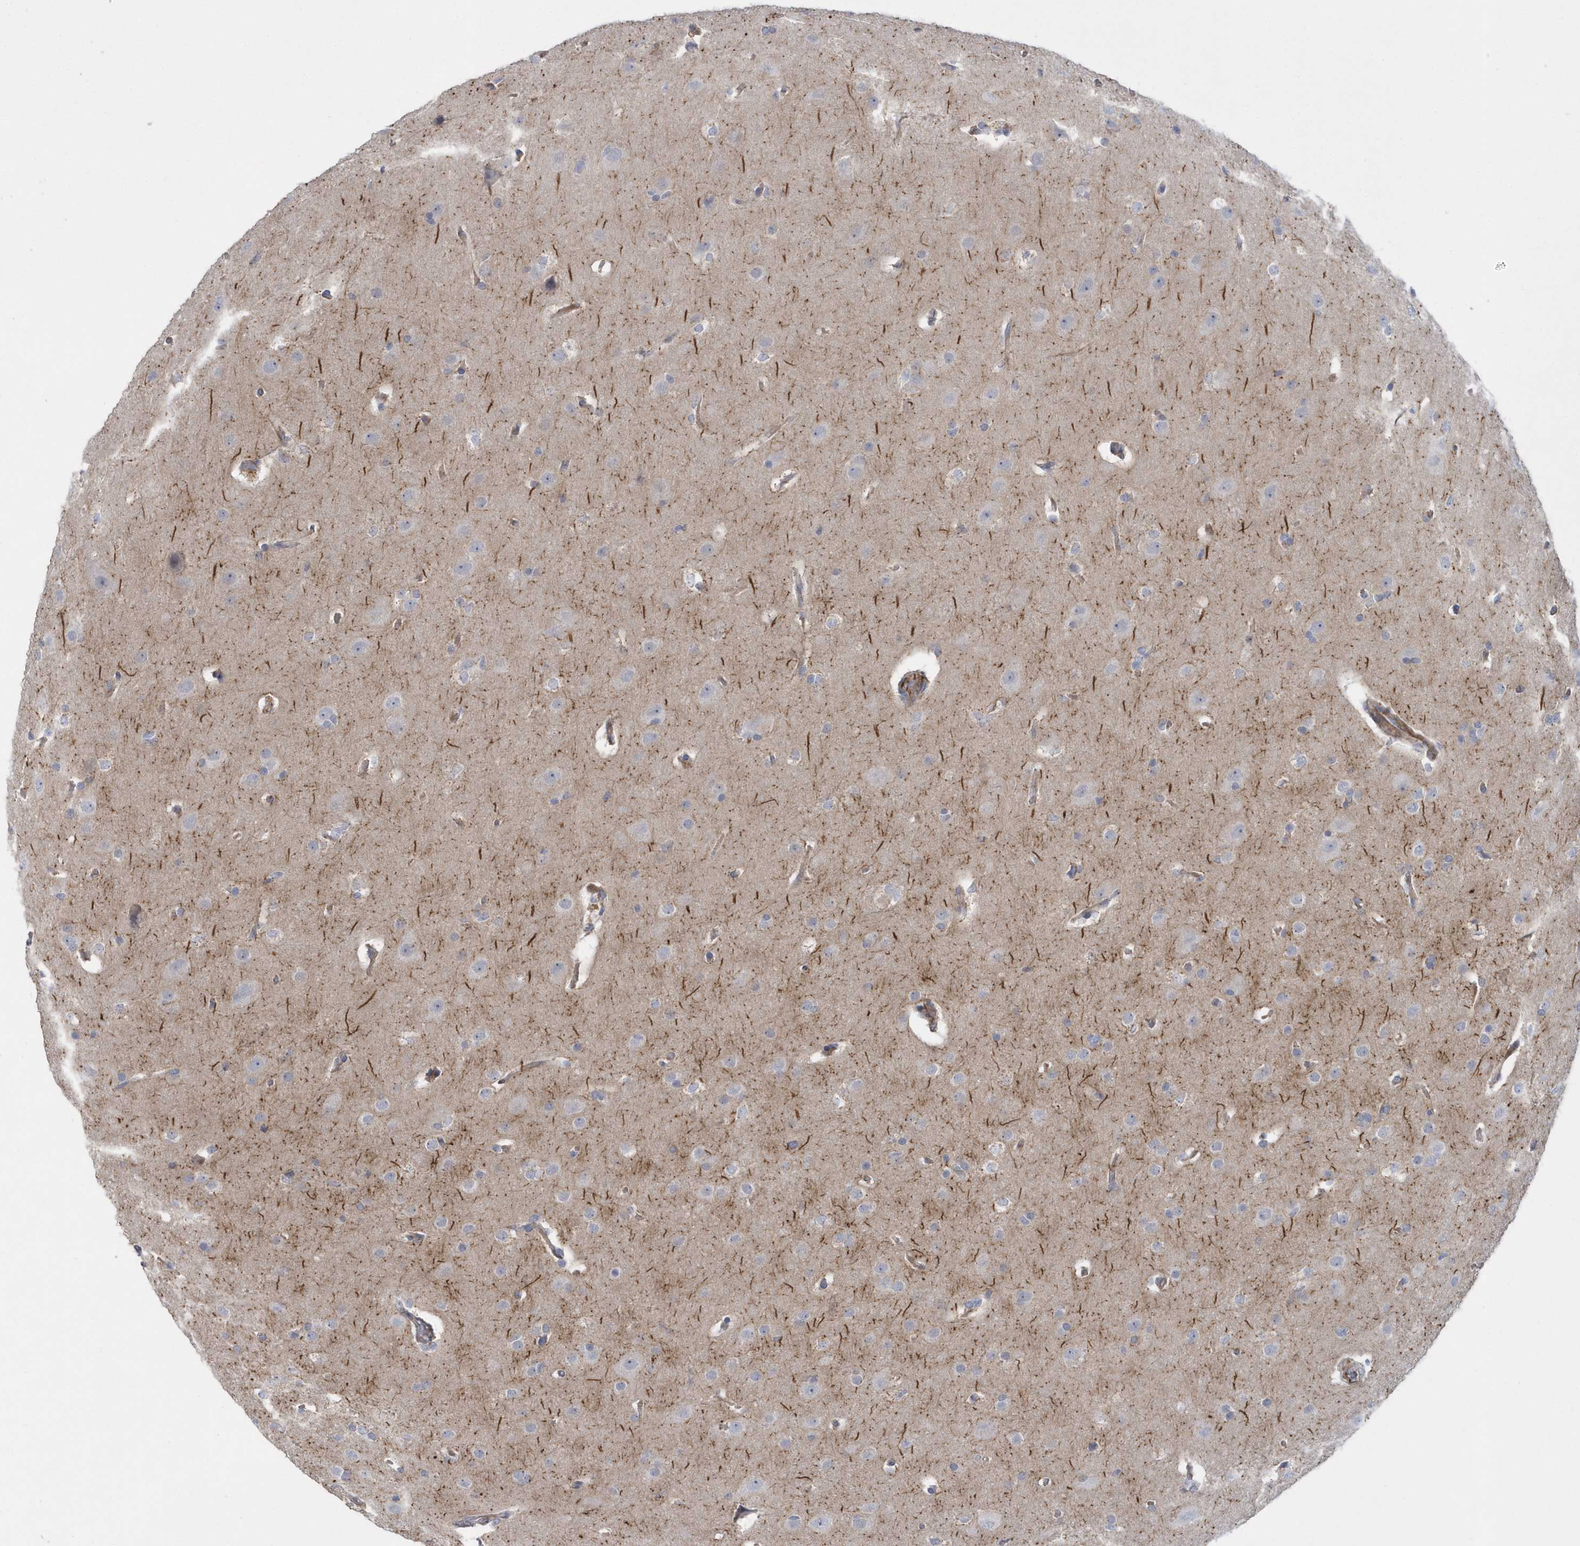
{"staining": {"intensity": "negative", "quantity": "none", "location": "none"}, "tissue": "glioma", "cell_type": "Tumor cells", "image_type": "cancer", "snomed": [{"axis": "morphology", "description": "Glioma, malignant, Low grade"}, {"axis": "topography", "description": "Brain"}], "caption": "Human glioma stained for a protein using immunohistochemistry (IHC) displays no expression in tumor cells.", "gene": "RAB17", "patient": {"sex": "female", "age": 37}}